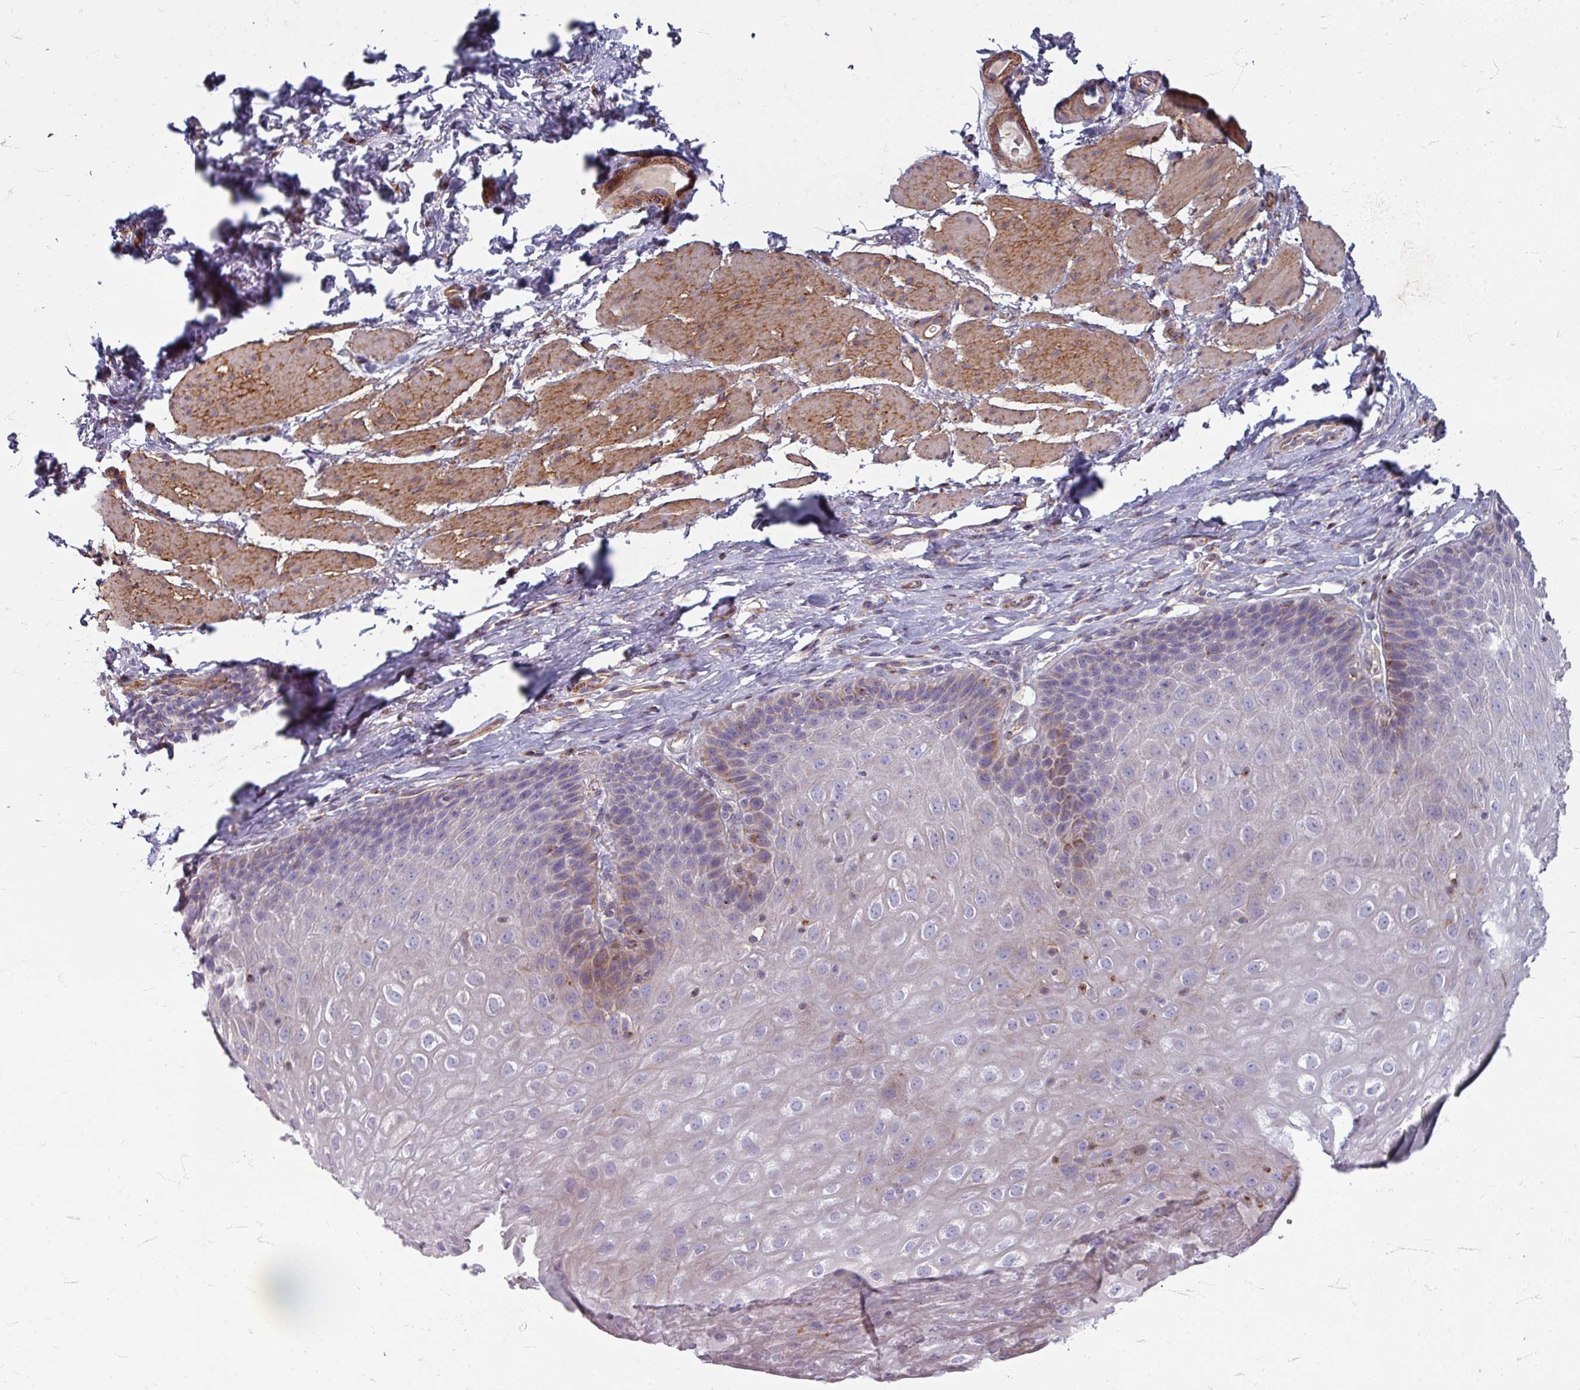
{"staining": {"intensity": "moderate", "quantity": "<25%", "location": "cytoplasmic/membranous"}, "tissue": "esophagus", "cell_type": "Squamous epithelial cells", "image_type": "normal", "snomed": [{"axis": "morphology", "description": "Normal tissue, NOS"}, {"axis": "topography", "description": "Esophagus"}], "caption": "Squamous epithelial cells exhibit low levels of moderate cytoplasmic/membranous positivity in about <25% of cells in benign esophagus.", "gene": "GABARAPL1", "patient": {"sex": "female", "age": 61}}